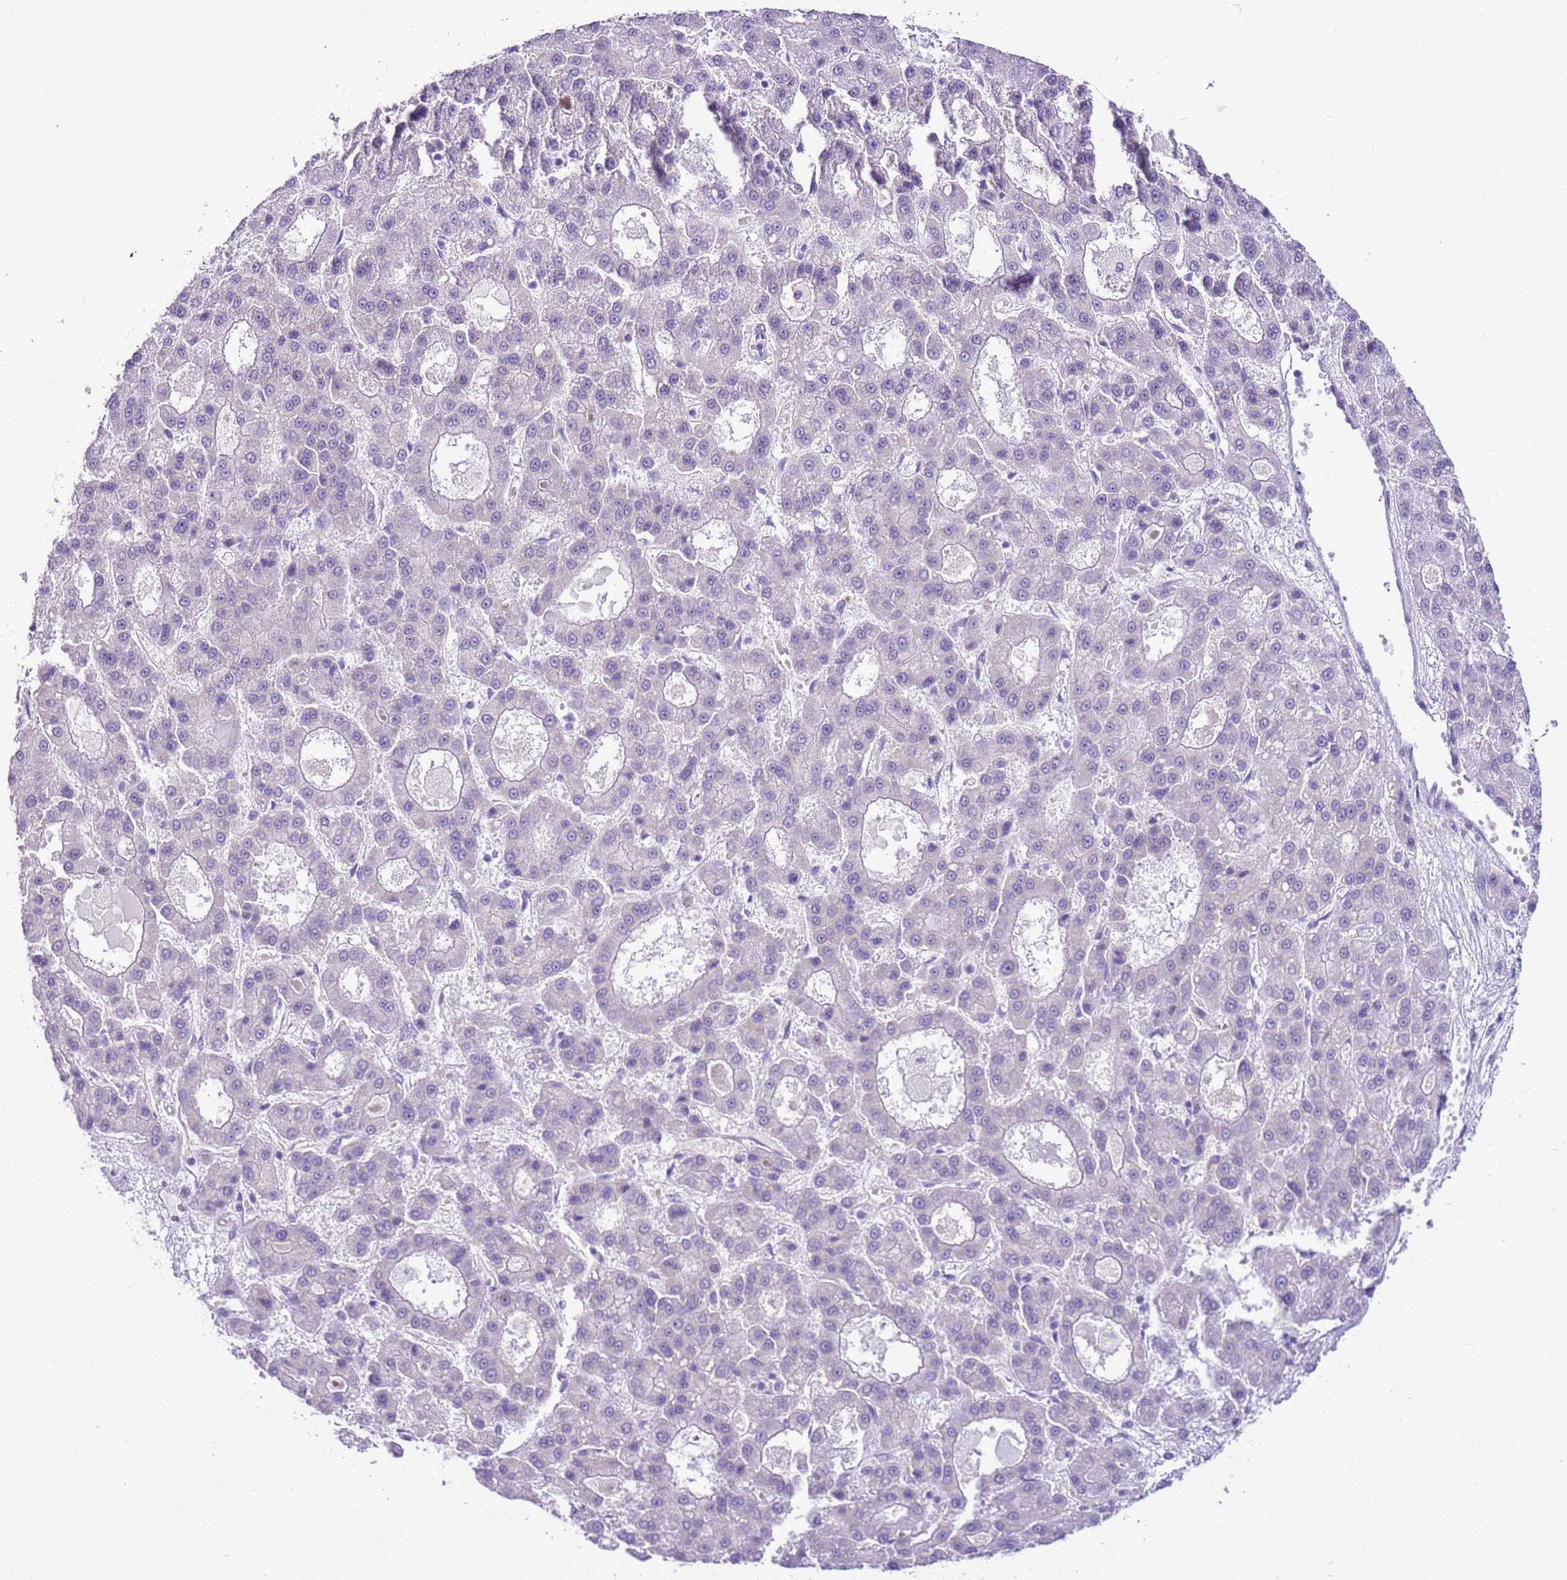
{"staining": {"intensity": "negative", "quantity": "none", "location": "none"}, "tissue": "liver cancer", "cell_type": "Tumor cells", "image_type": "cancer", "snomed": [{"axis": "morphology", "description": "Carcinoma, Hepatocellular, NOS"}, {"axis": "topography", "description": "Liver"}], "caption": "DAB (3,3'-diaminobenzidine) immunohistochemical staining of human liver cancer (hepatocellular carcinoma) shows no significant expression in tumor cells.", "gene": "FAM120C", "patient": {"sex": "male", "age": 70}}